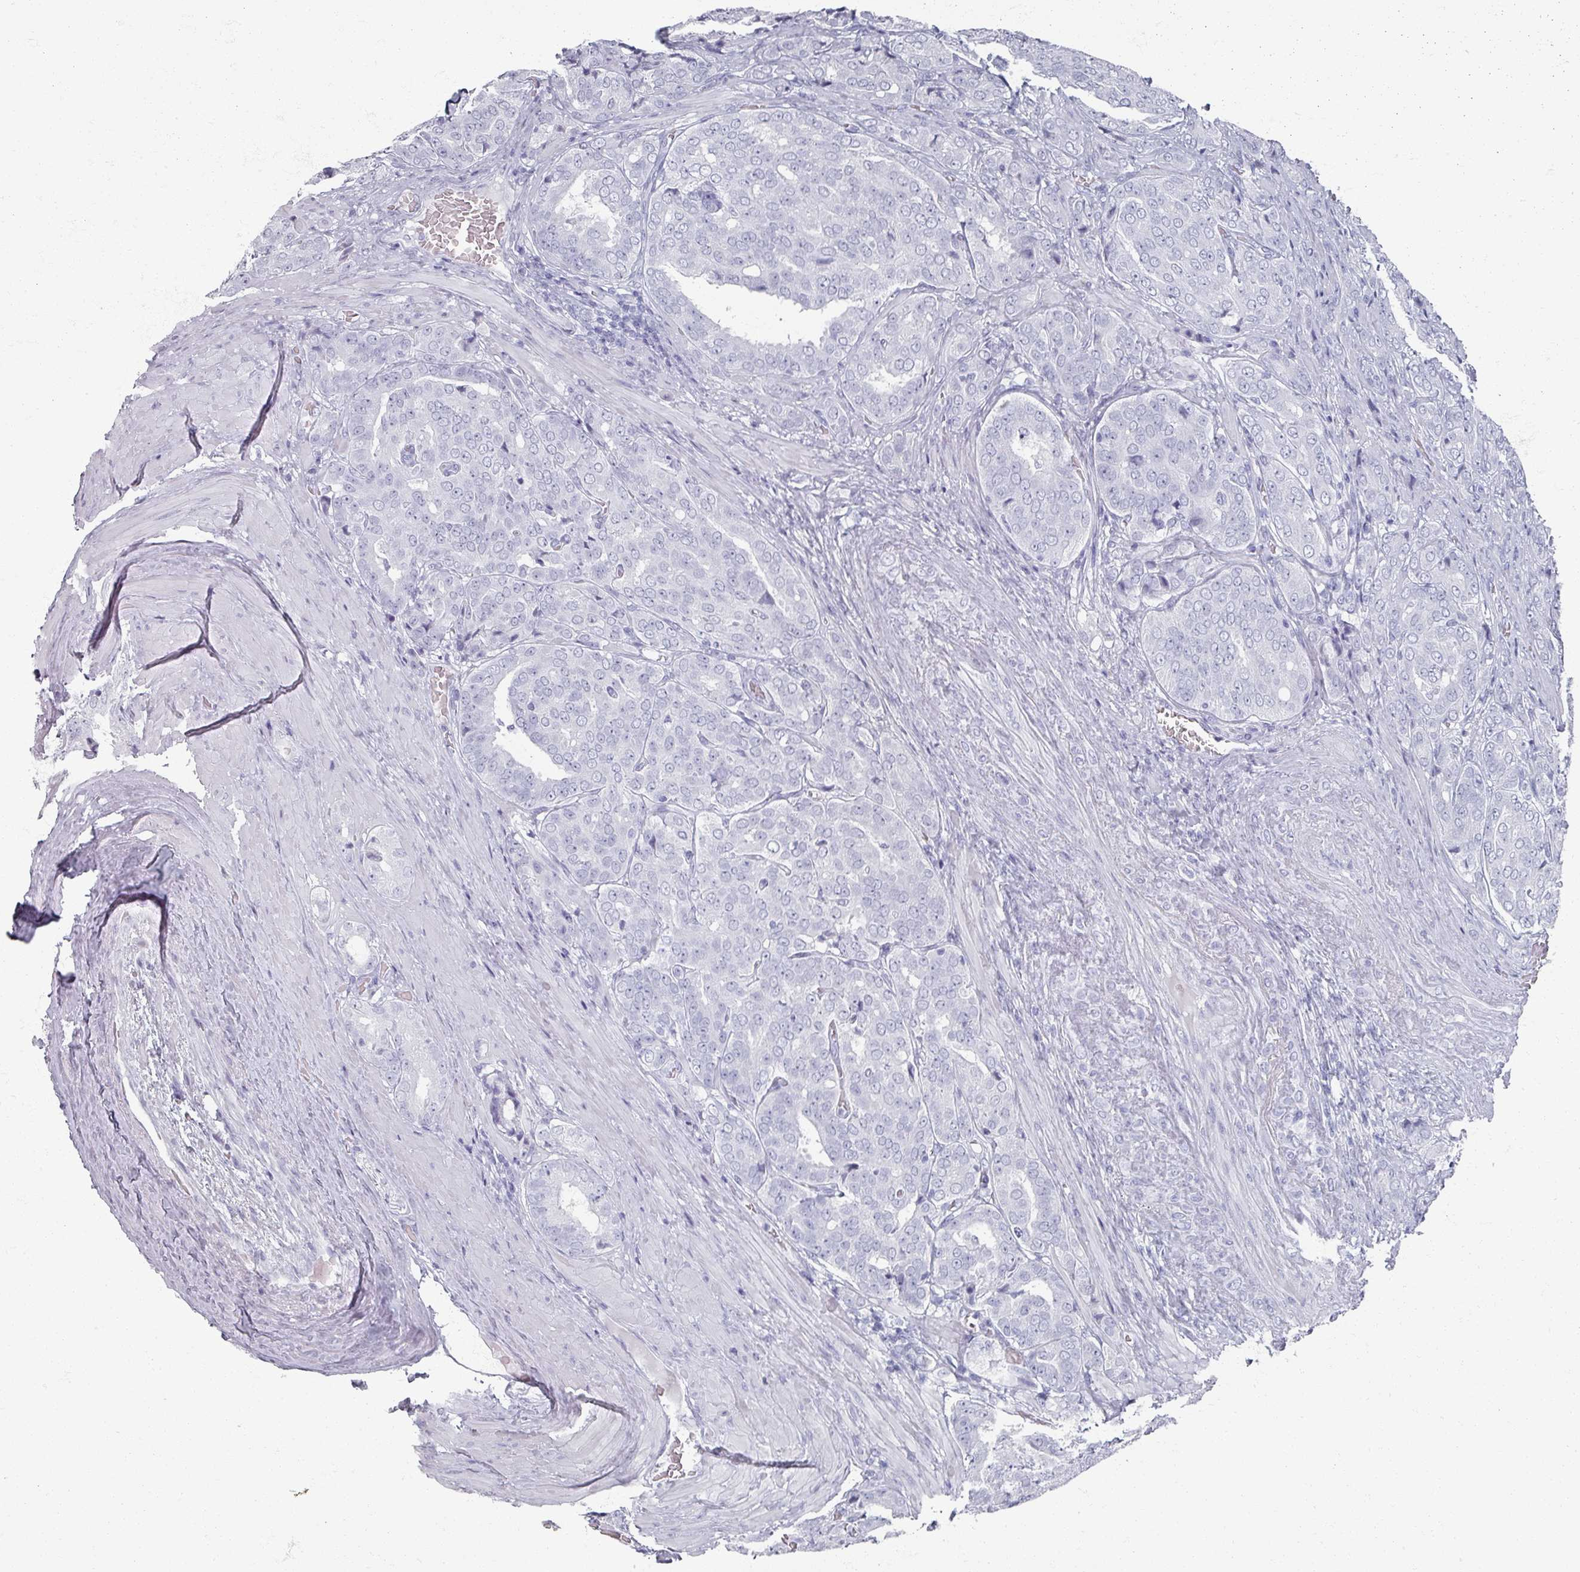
{"staining": {"intensity": "negative", "quantity": "none", "location": "none"}, "tissue": "prostate cancer", "cell_type": "Tumor cells", "image_type": "cancer", "snomed": [{"axis": "morphology", "description": "Adenocarcinoma, High grade"}, {"axis": "topography", "description": "Prostate"}], "caption": "Tumor cells show no significant protein staining in prostate cancer. (DAB immunohistochemistry, high magnification).", "gene": "OMG", "patient": {"sex": "male", "age": 68}}